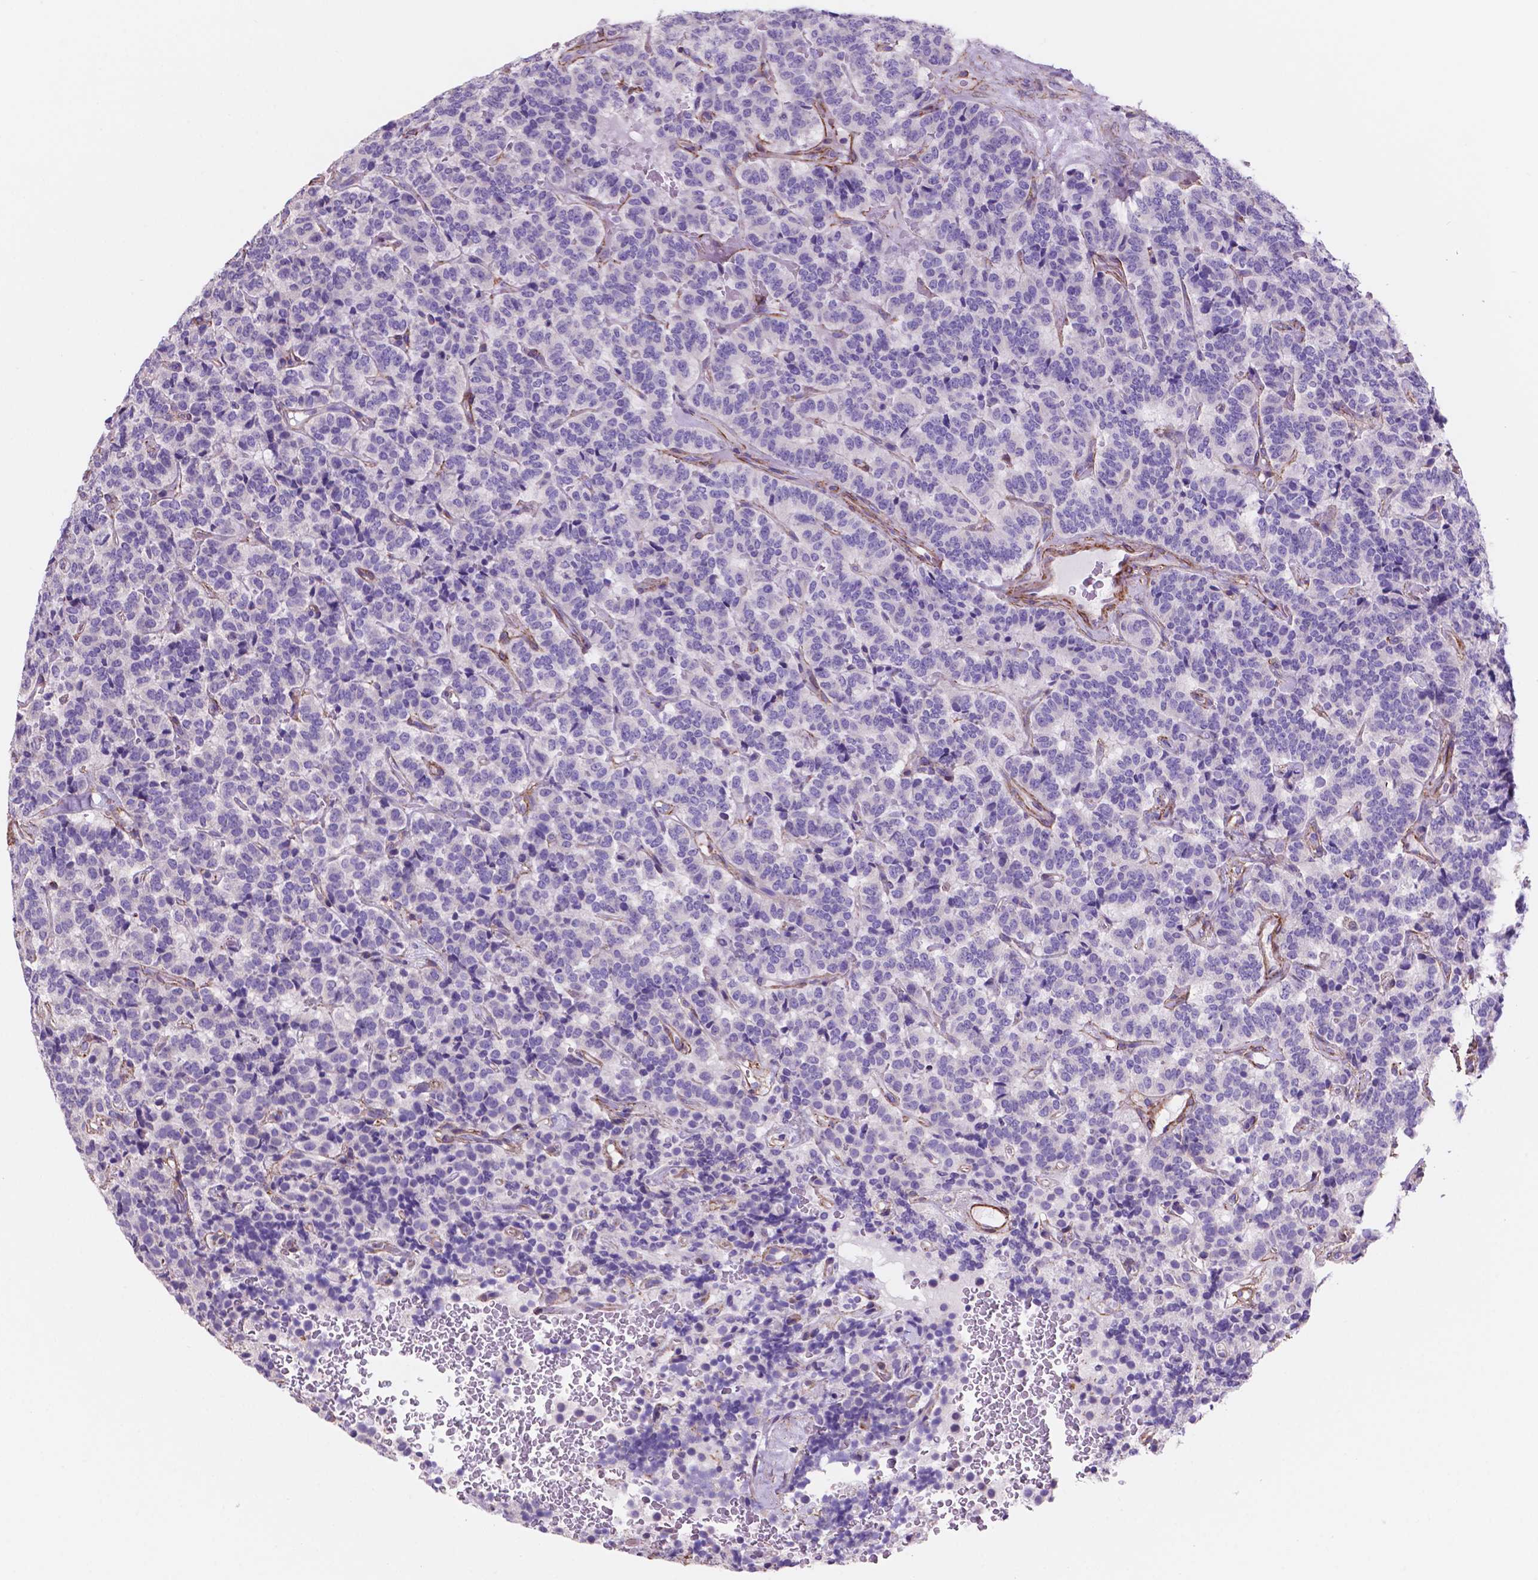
{"staining": {"intensity": "negative", "quantity": "none", "location": "none"}, "tissue": "carcinoid", "cell_type": "Tumor cells", "image_type": "cancer", "snomed": [{"axis": "morphology", "description": "Carcinoid, malignant, NOS"}, {"axis": "topography", "description": "Pancreas"}], "caption": "The immunohistochemistry photomicrograph has no significant expression in tumor cells of carcinoid tissue.", "gene": "TOR2A", "patient": {"sex": "male", "age": 36}}